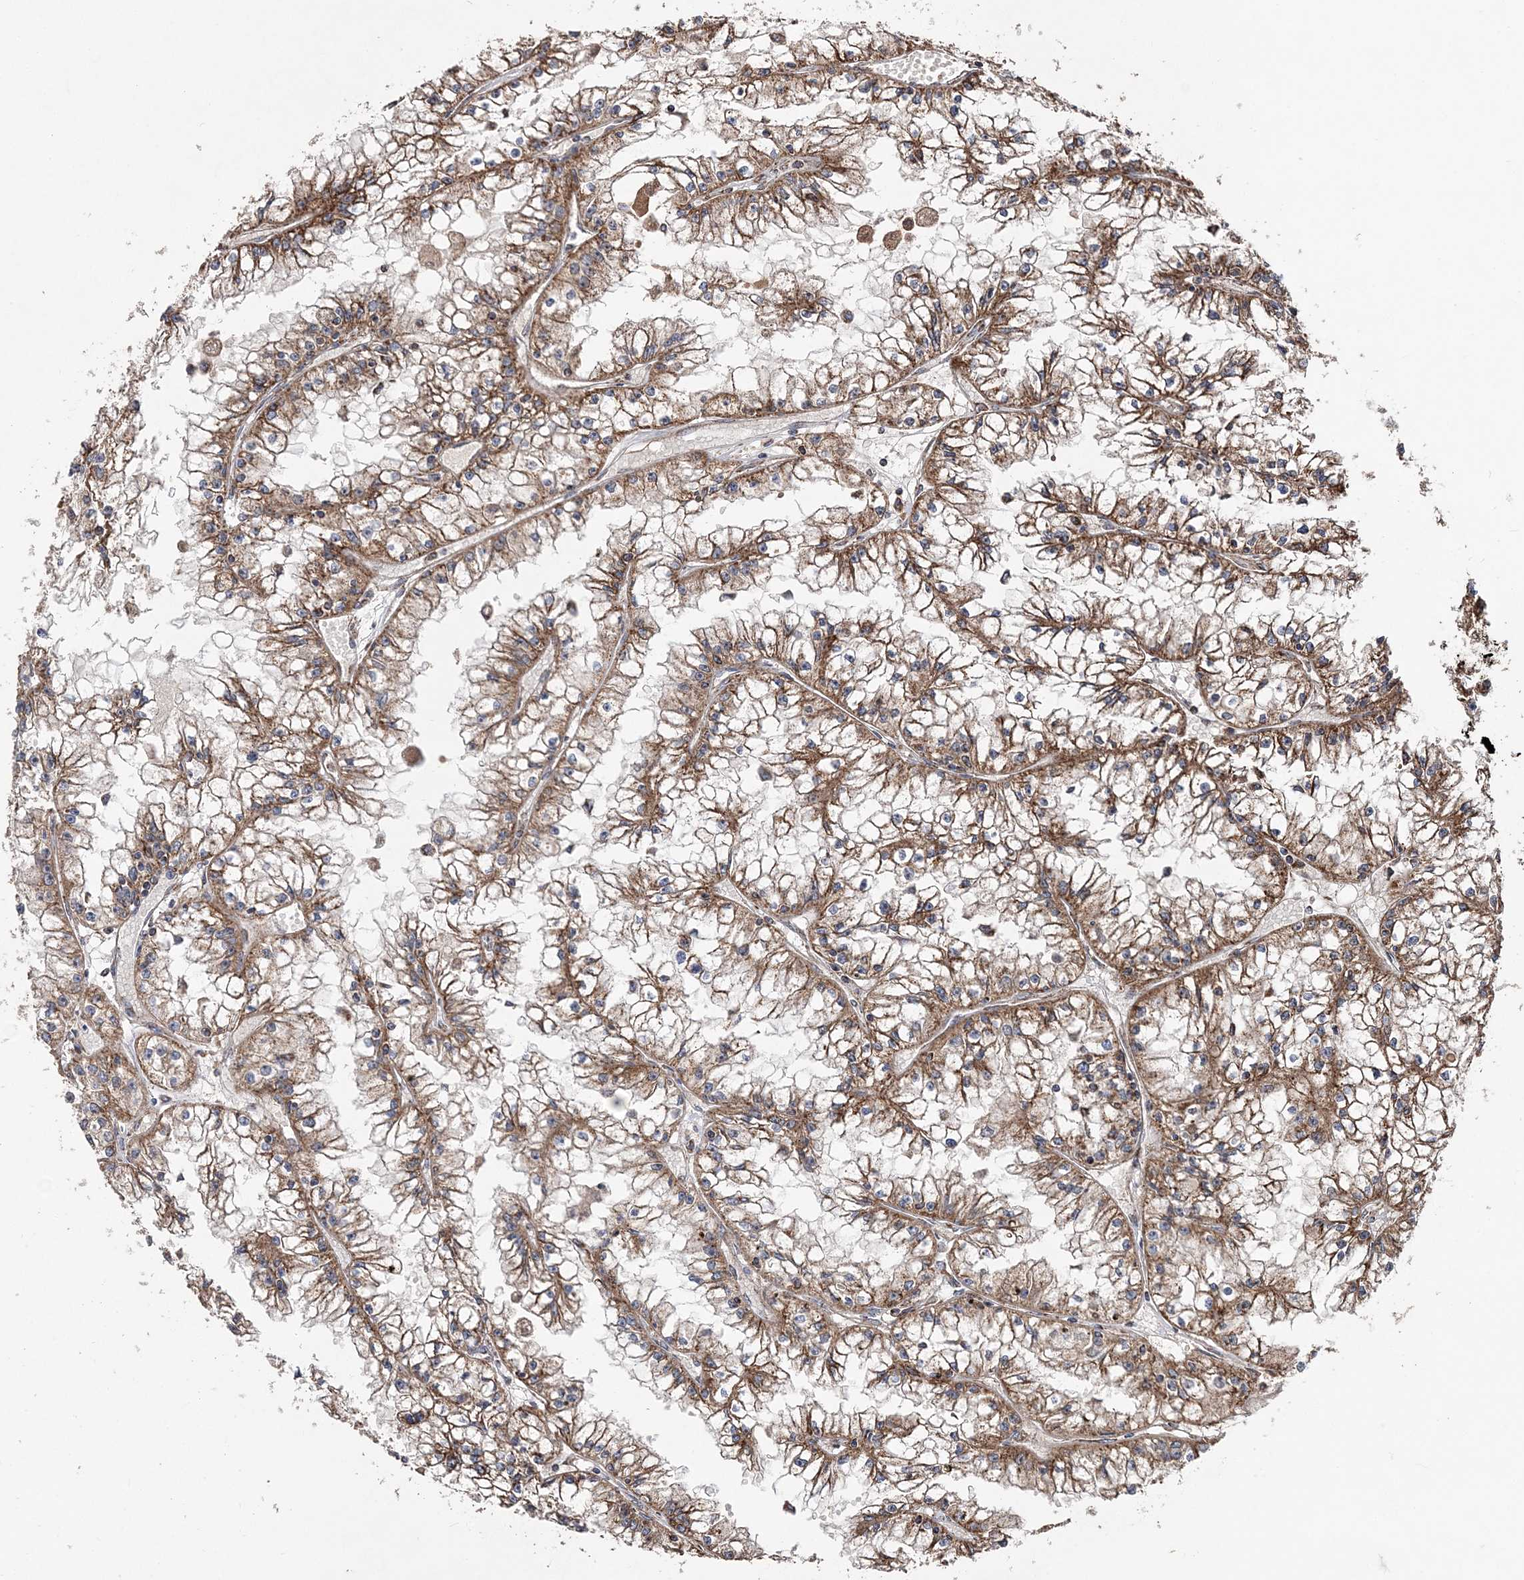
{"staining": {"intensity": "moderate", "quantity": ">75%", "location": "cytoplasmic/membranous"}, "tissue": "renal cancer", "cell_type": "Tumor cells", "image_type": "cancer", "snomed": [{"axis": "morphology", "description": "Adenocarcinoma, NOS"}, {"axis": "topography", "description": "Kidney"}], "caption": "Brown immunohistochemical staining in renal cancer reveals moderate cytoplasmic/membranous staining in approximately >75% of tumor cells.", "gene": "POC5", "patient": {"sex": "male", "age": 56}}